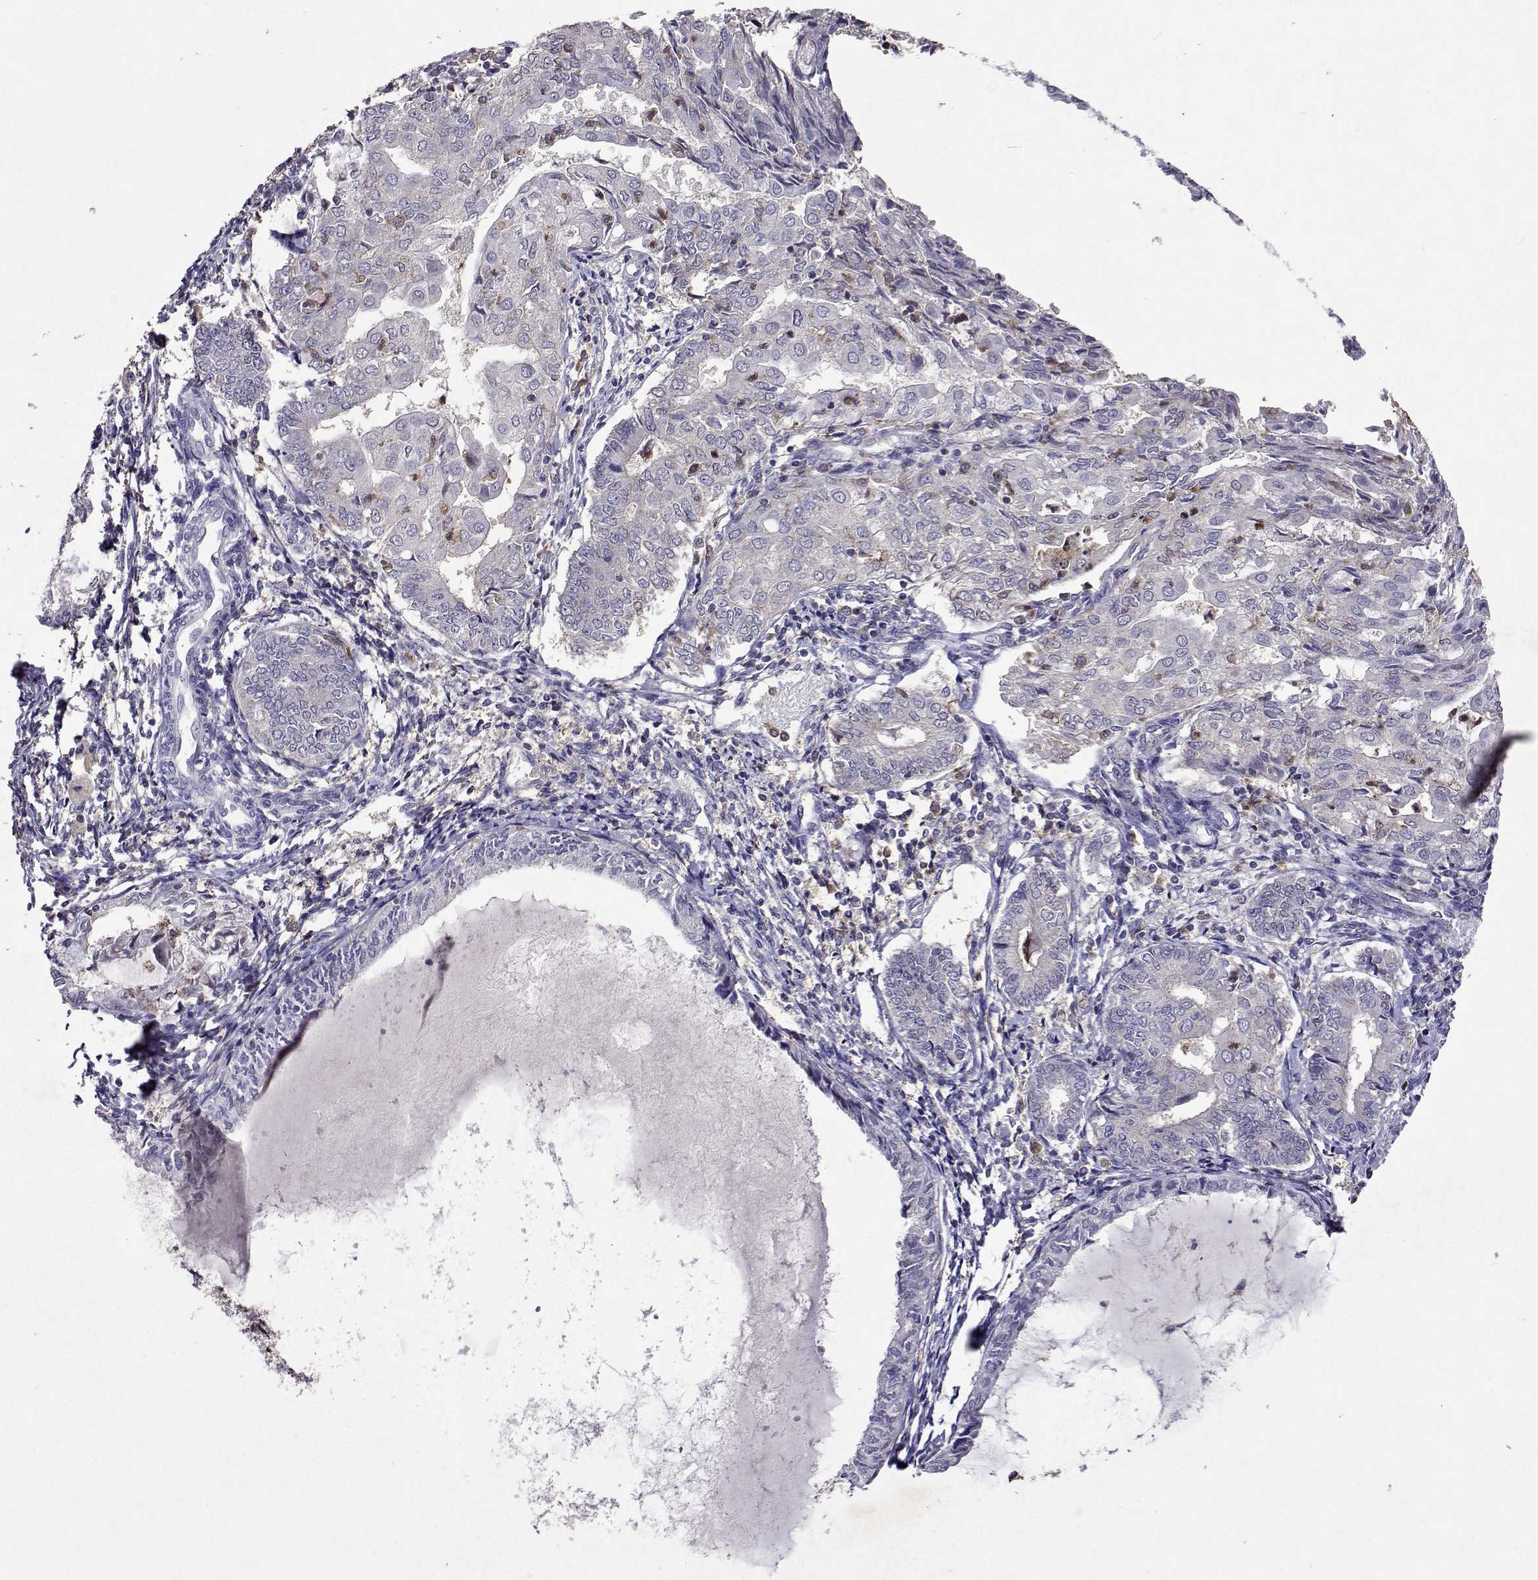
{"staining": {"intensity": "negative", "quantity": "none", "location": "none"}, "tissue": "endometrial cancer", "cell_type": "Tumor cells", "image_type": "cancer", "snomed": [{"axis": "morphology", "description": "Adenocarcinoma, NOS"}, {"axis": "topography", "description": "Endometrium"}], "caption": "Tumor cells are negative for brown protein staining in endometrial adenocarcinoma.", "gene": "APAF1", "patient": {"sex": "female", "age": 68}}